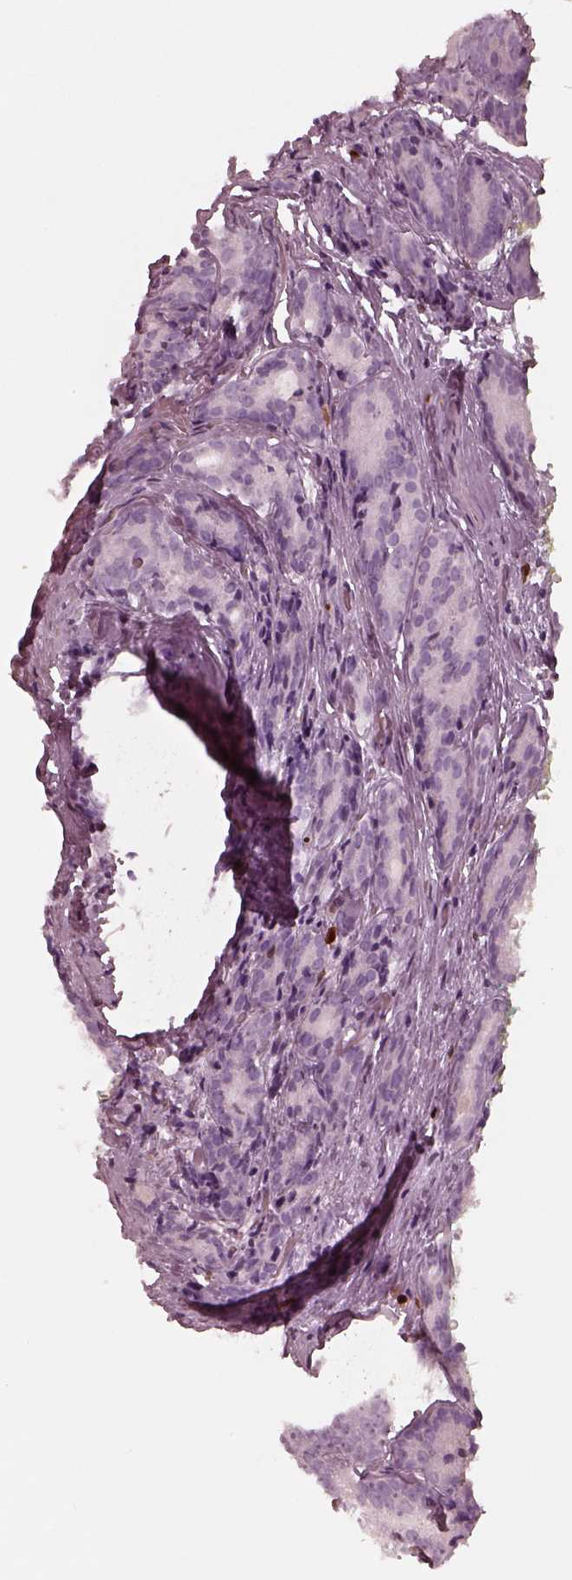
{"staining": {"intensity": "negative", "quantity": "none", "location": "none"}, "tissue": "prostate cancer", "cell_type": "Tumor cells", "image_type": "cancer", "snomed": [{"axis": "morphology", "description": "Adenocarcinoma, NOS"}, {"axis": "topography", "description": "Prostate"}], "caption": "The histopathology image demonstrates no significant positivity in tumor cells of adenocarcinoma (prostate). Nuclei are stained in blue.", "gene": "ALOX5", "patient": {"sex": "male", "age": 71}}